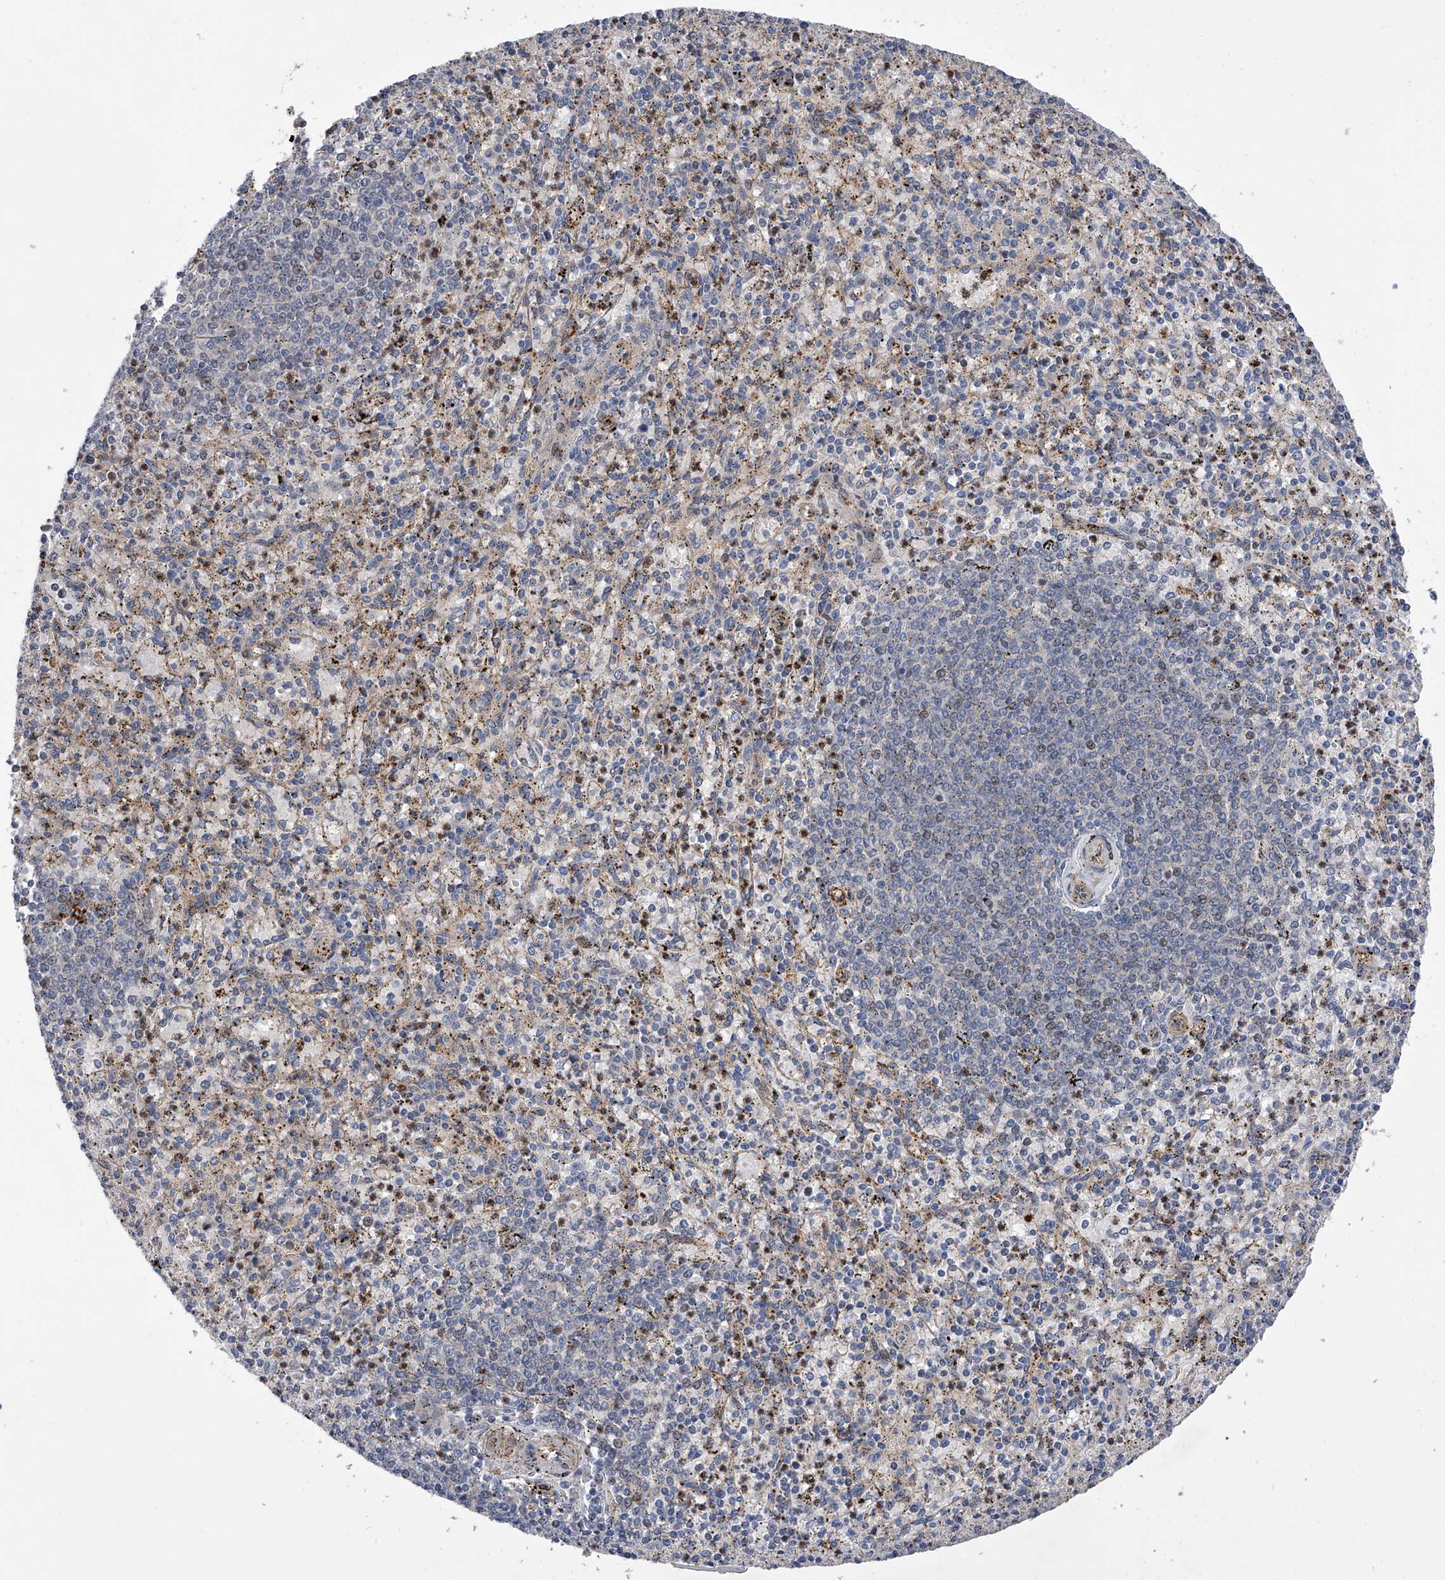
{"staining": {"intensity": "negative", "quantity": "none", "location": "none"}, "tissue": "spleen", "cell_type": "Cells in red pulp", "image_type": "normal", "snomed": [{"axis": "morphology", "description": "Normal tissue, NOS"}, {"axis": "topography", "description": "Spleen"}], "caption": "Benign spleen was stained to show a protein in brown. There is no significant expression in cells in red pulp.", "gene": "PDSS2", "patient": {"sex": "male", "age": 72}}